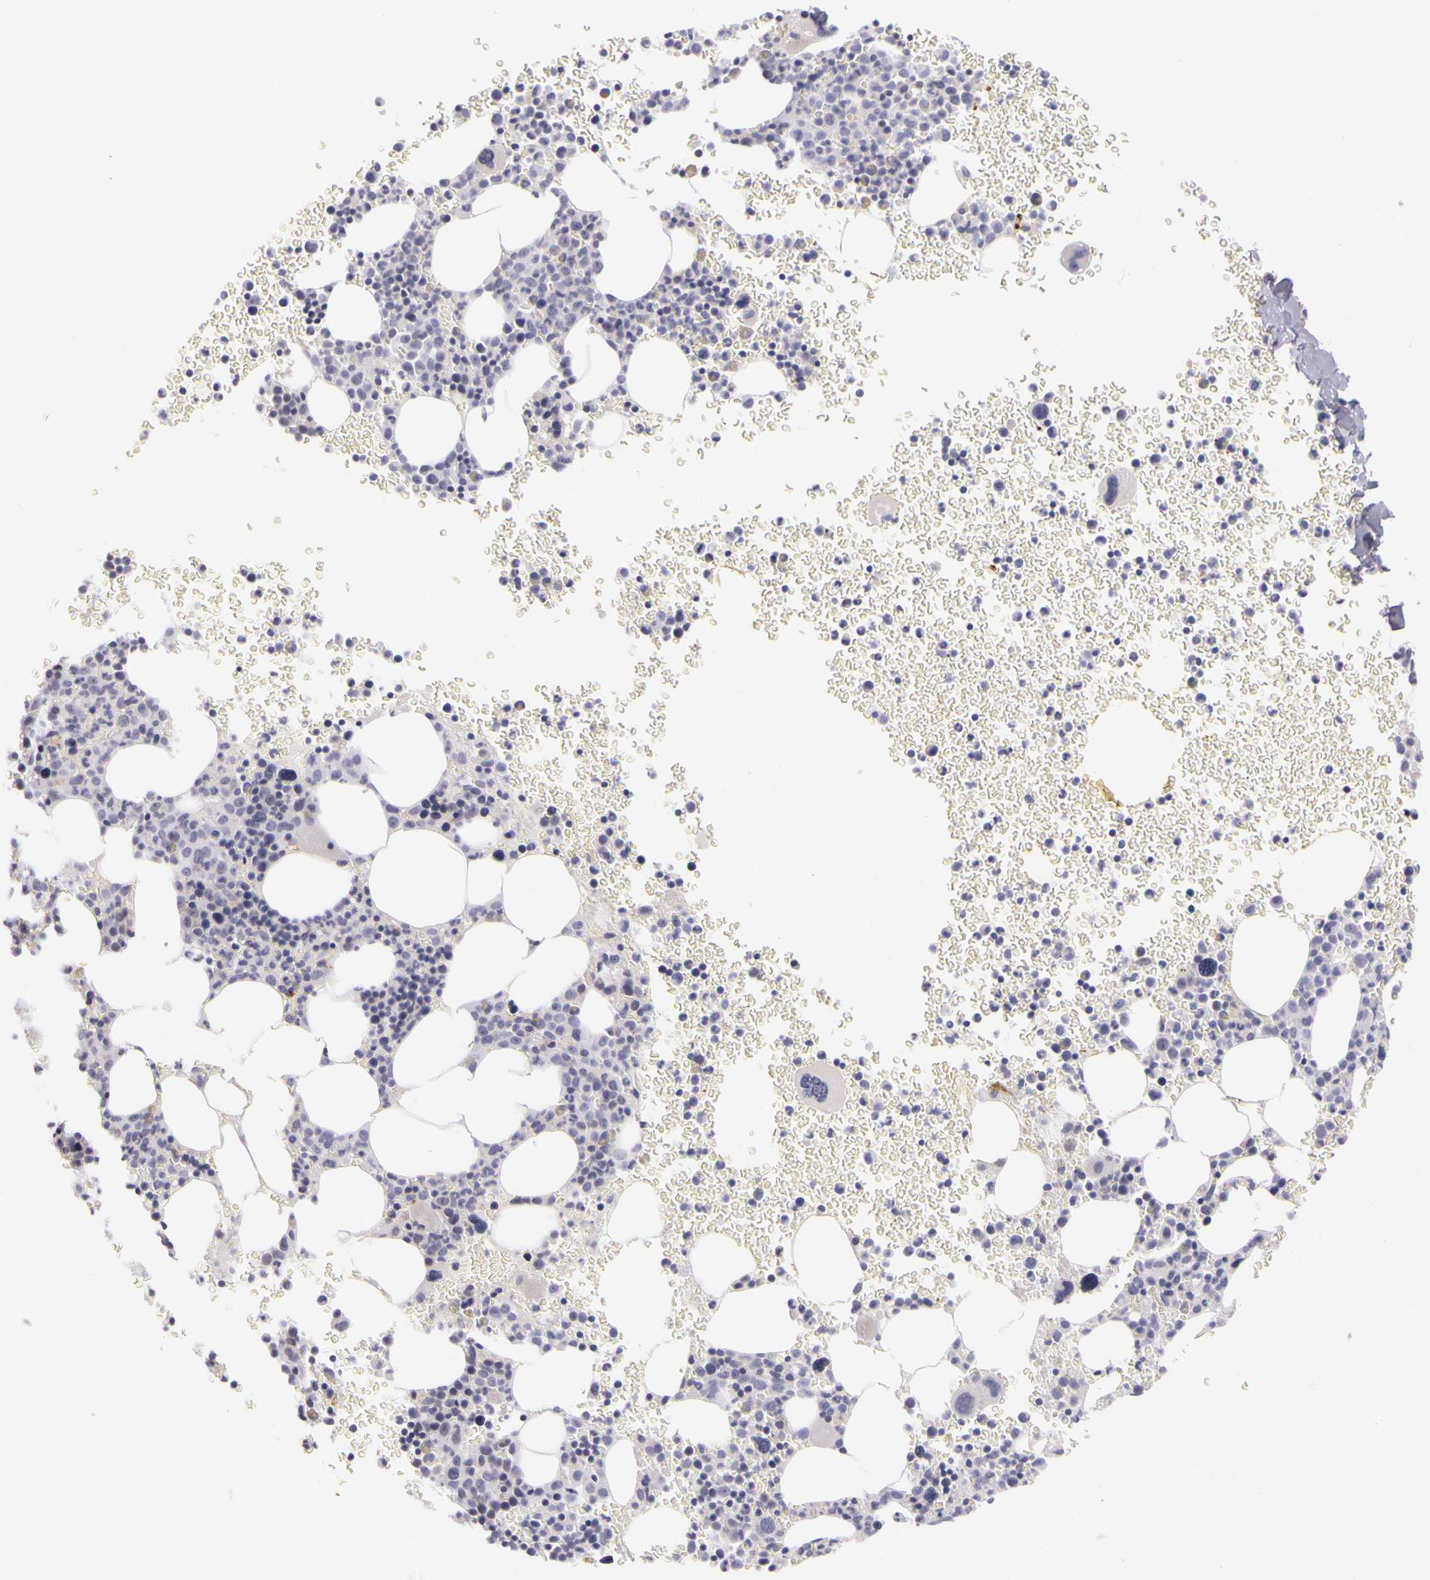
{"staining": {"intensity": "weak", "quantity": "<25%", "location": "cytoplasmic/membranous"}, "tissue": "bone marrow", "cell_type": "Hematopoietic cells", "image_type": "normal", "snomed": [{"axis": "morphology", "description": "Normal tissue, NOS"}, {"axis": "topography", "description": "Bone marrow"}], "caption": "IHC image of benign bone marrow: human bone marrow stained with DAB (3,3'-diaminobenzidine) reveals no significant protein staining in hematopoietic cells. (DAB (3,3'-diaminobenzidine) immunohistochemistry (IHC) visualized using brightfield microscopy, high magnification).", "gene": "CNTN2", "patient": {"sex": "male", "age": 69}}